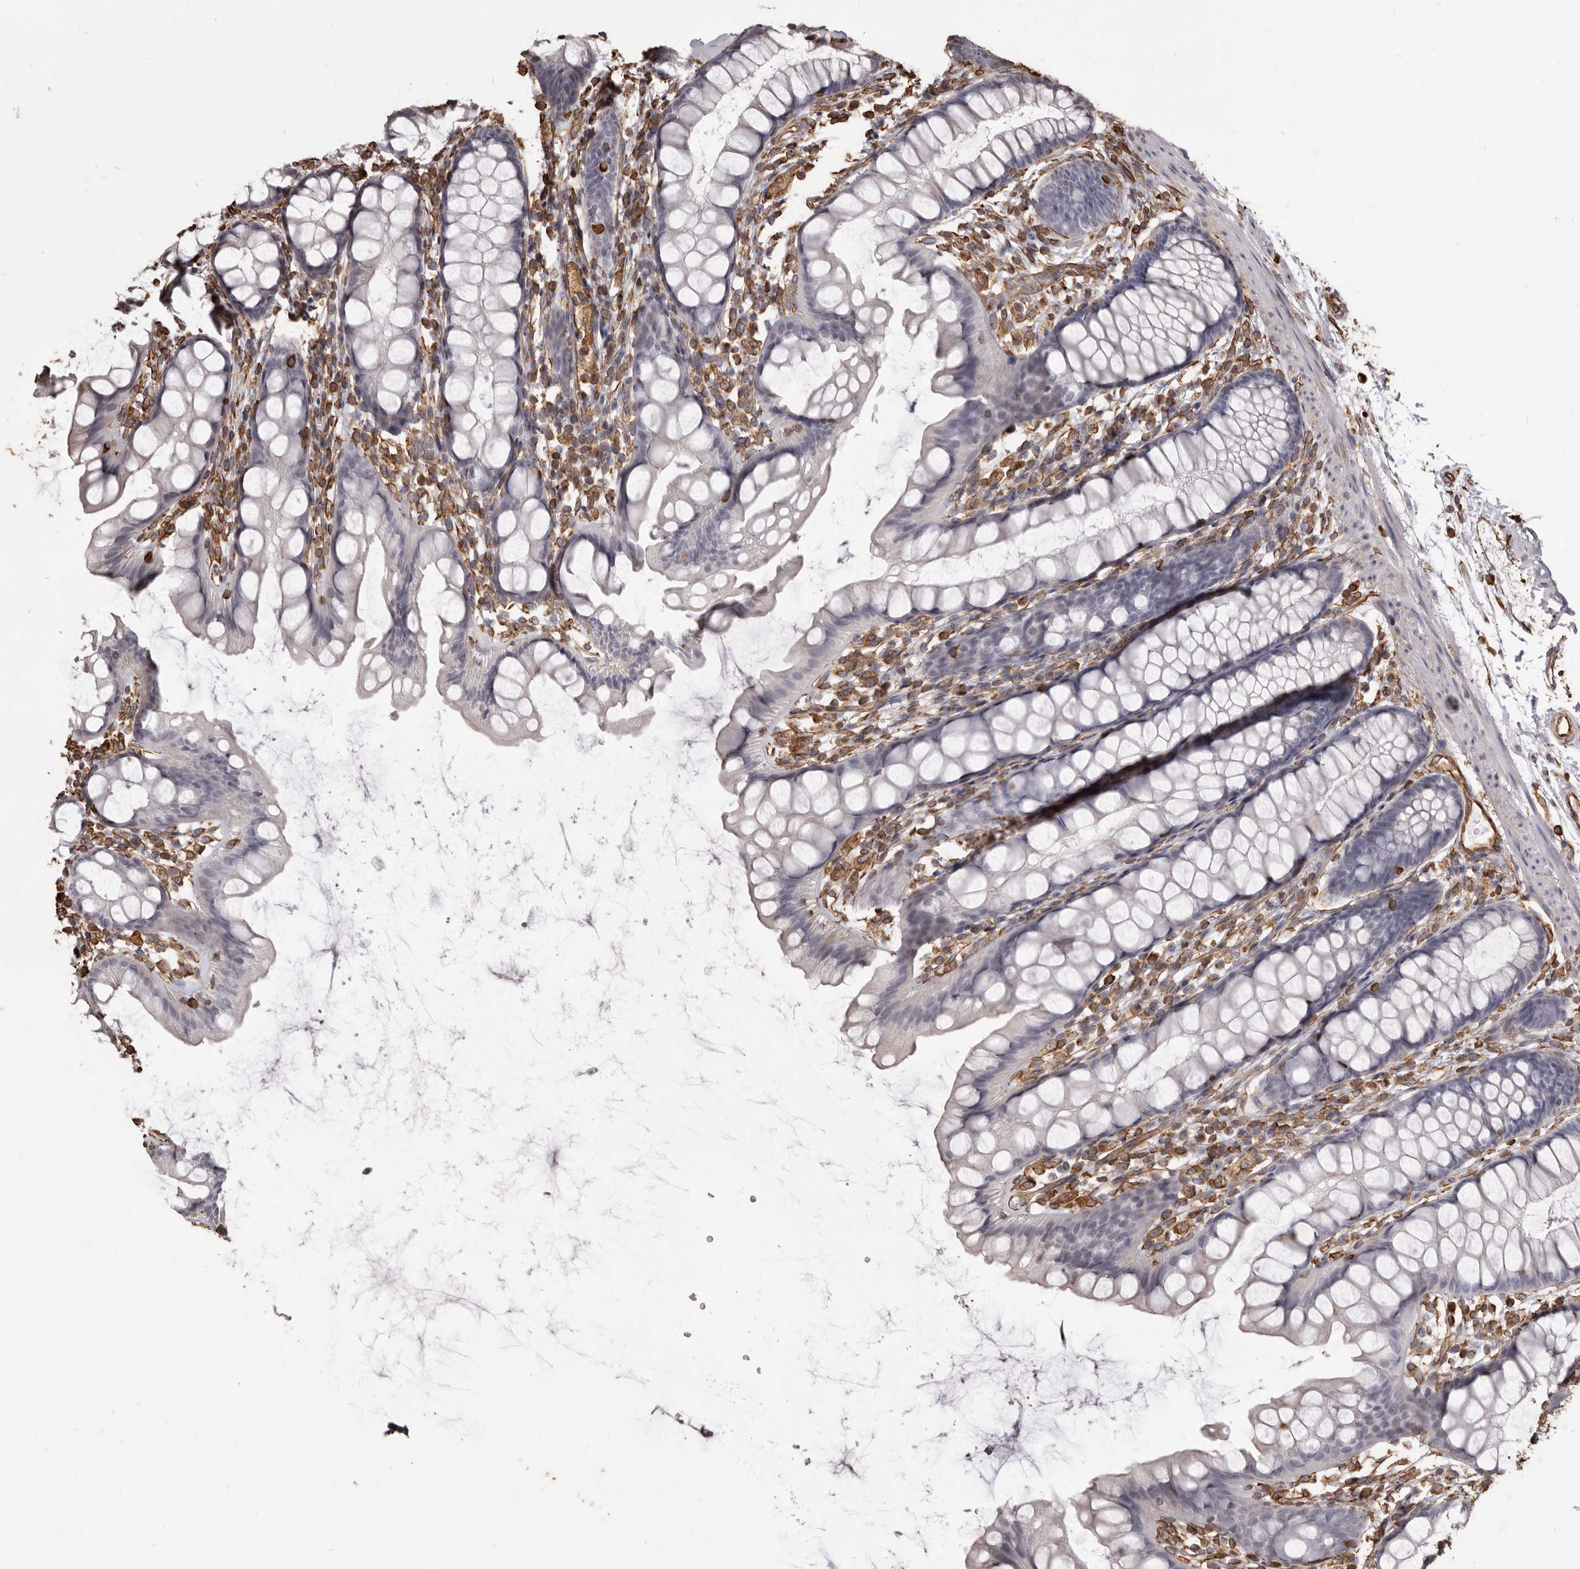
{"staining": {"intensity": "negative", "quantity": "none", "location": "none"}, "tissue": "rectum", "cell_type": "Glandular cells", "image_type": "normal", "snomed": [{"axis": "morphology", "description": "Normal tissue, NOS"}, {"axis": "topography", "description": "Rectum"}], "caption": "Photomicrograph shows no protein staining in glandular cells of normal rectum. The staining is performed using DAB brown chromogen with nuclei counter-stained in using hematoxylin.", "gene": "MTURN", "patient": {"sex": "female", "age": 65}}